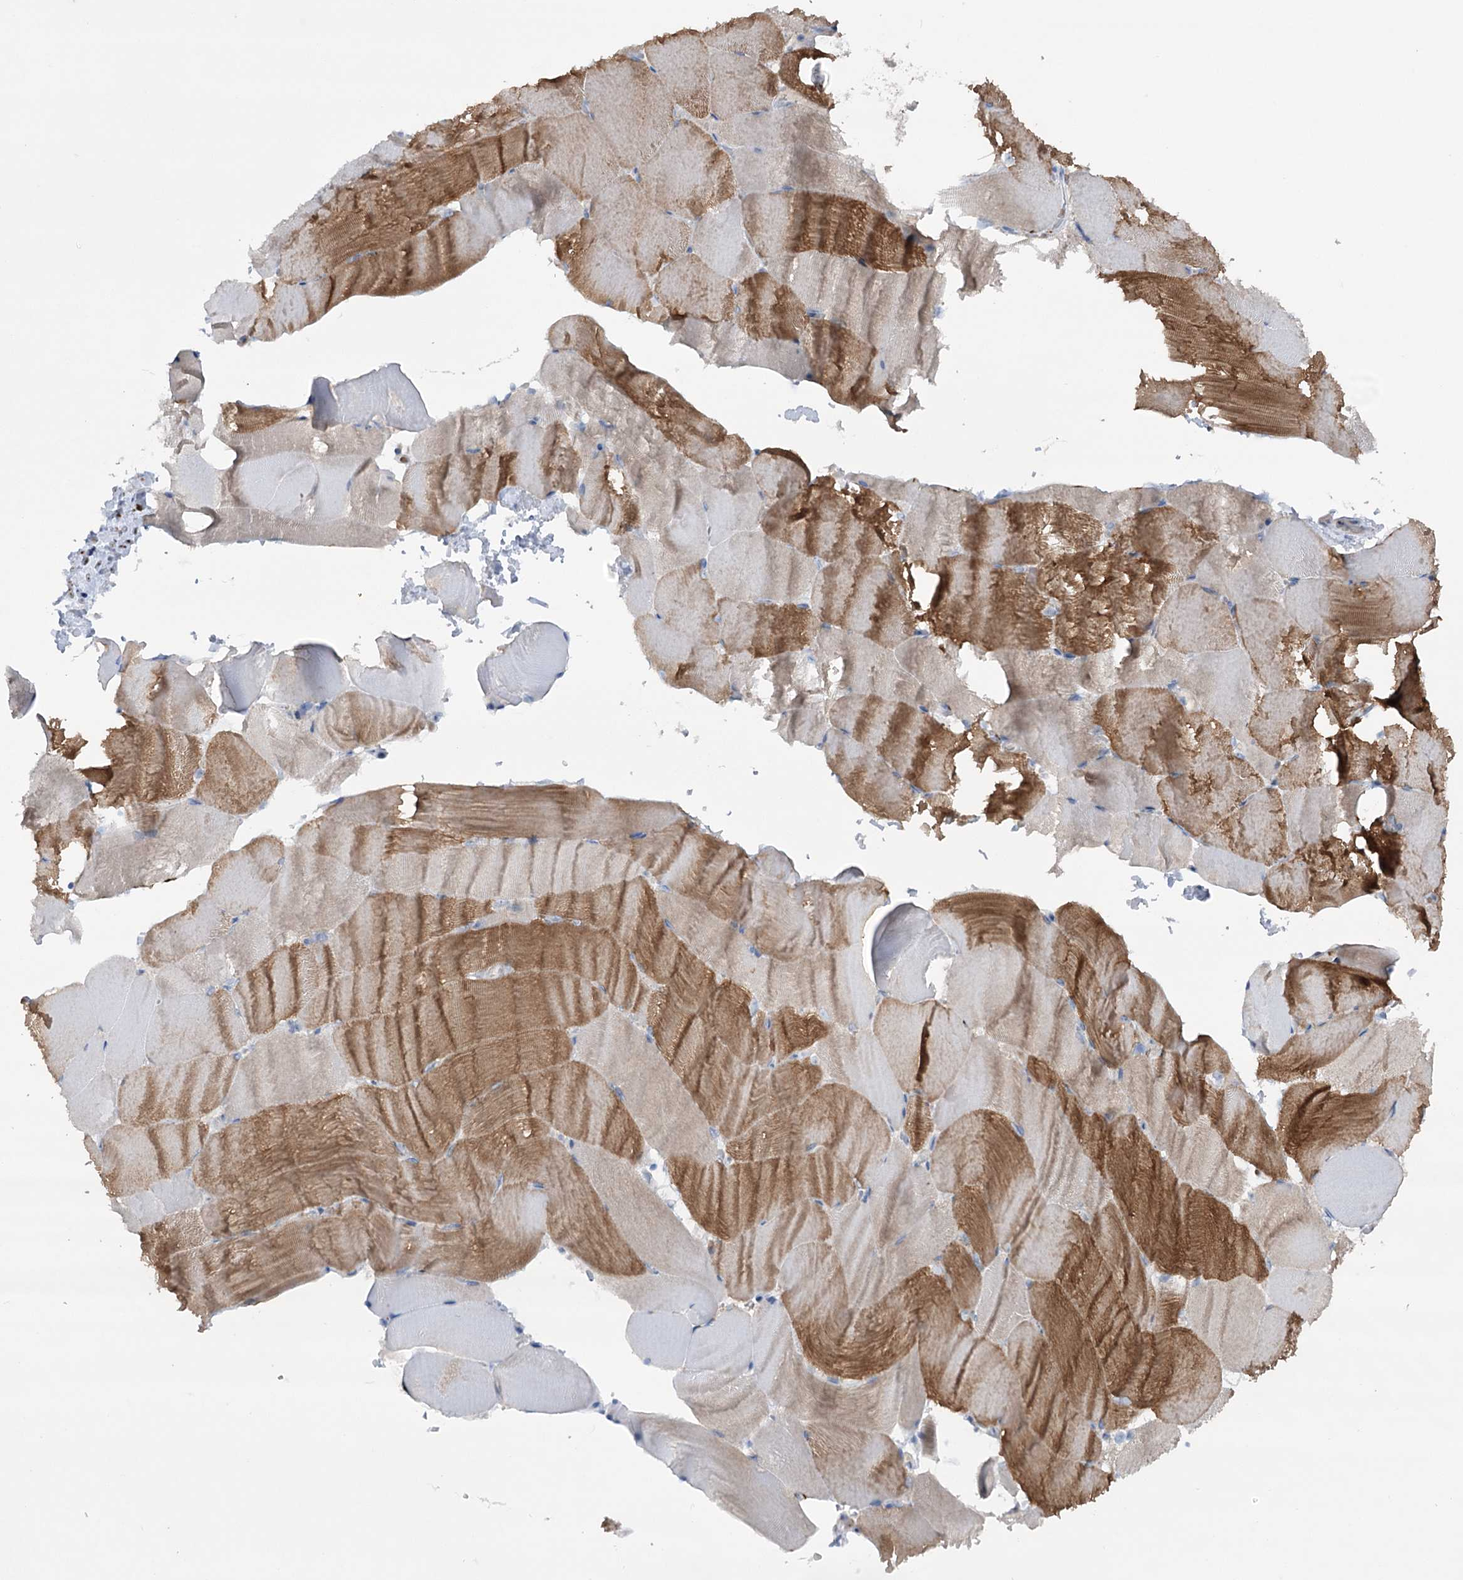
{"staining": {"intensity": "moderate", "quantity": "25%-75%", "location": "cytoplasmic/membranous"}, "tissue": "skeletal muscle", "cell_type": "Myocytes", "image_type": "normal", "snomed": [{"axis": "morphology", "description": "Normal tissue, NOS"}, {"axis": "topography", "description": "Skeletal muscle"}, {"axis": "topography", "description": "Parathyroid gland"}], "caption": "The histopathology image demonstrates staining of unremarkable skeletal muscle, revealing moderate cytoplasmic/membranous protein positivity (brown color) within myocytes.", "gene": "MTCH2", "patient": {"sex": "female", "age": 37}}